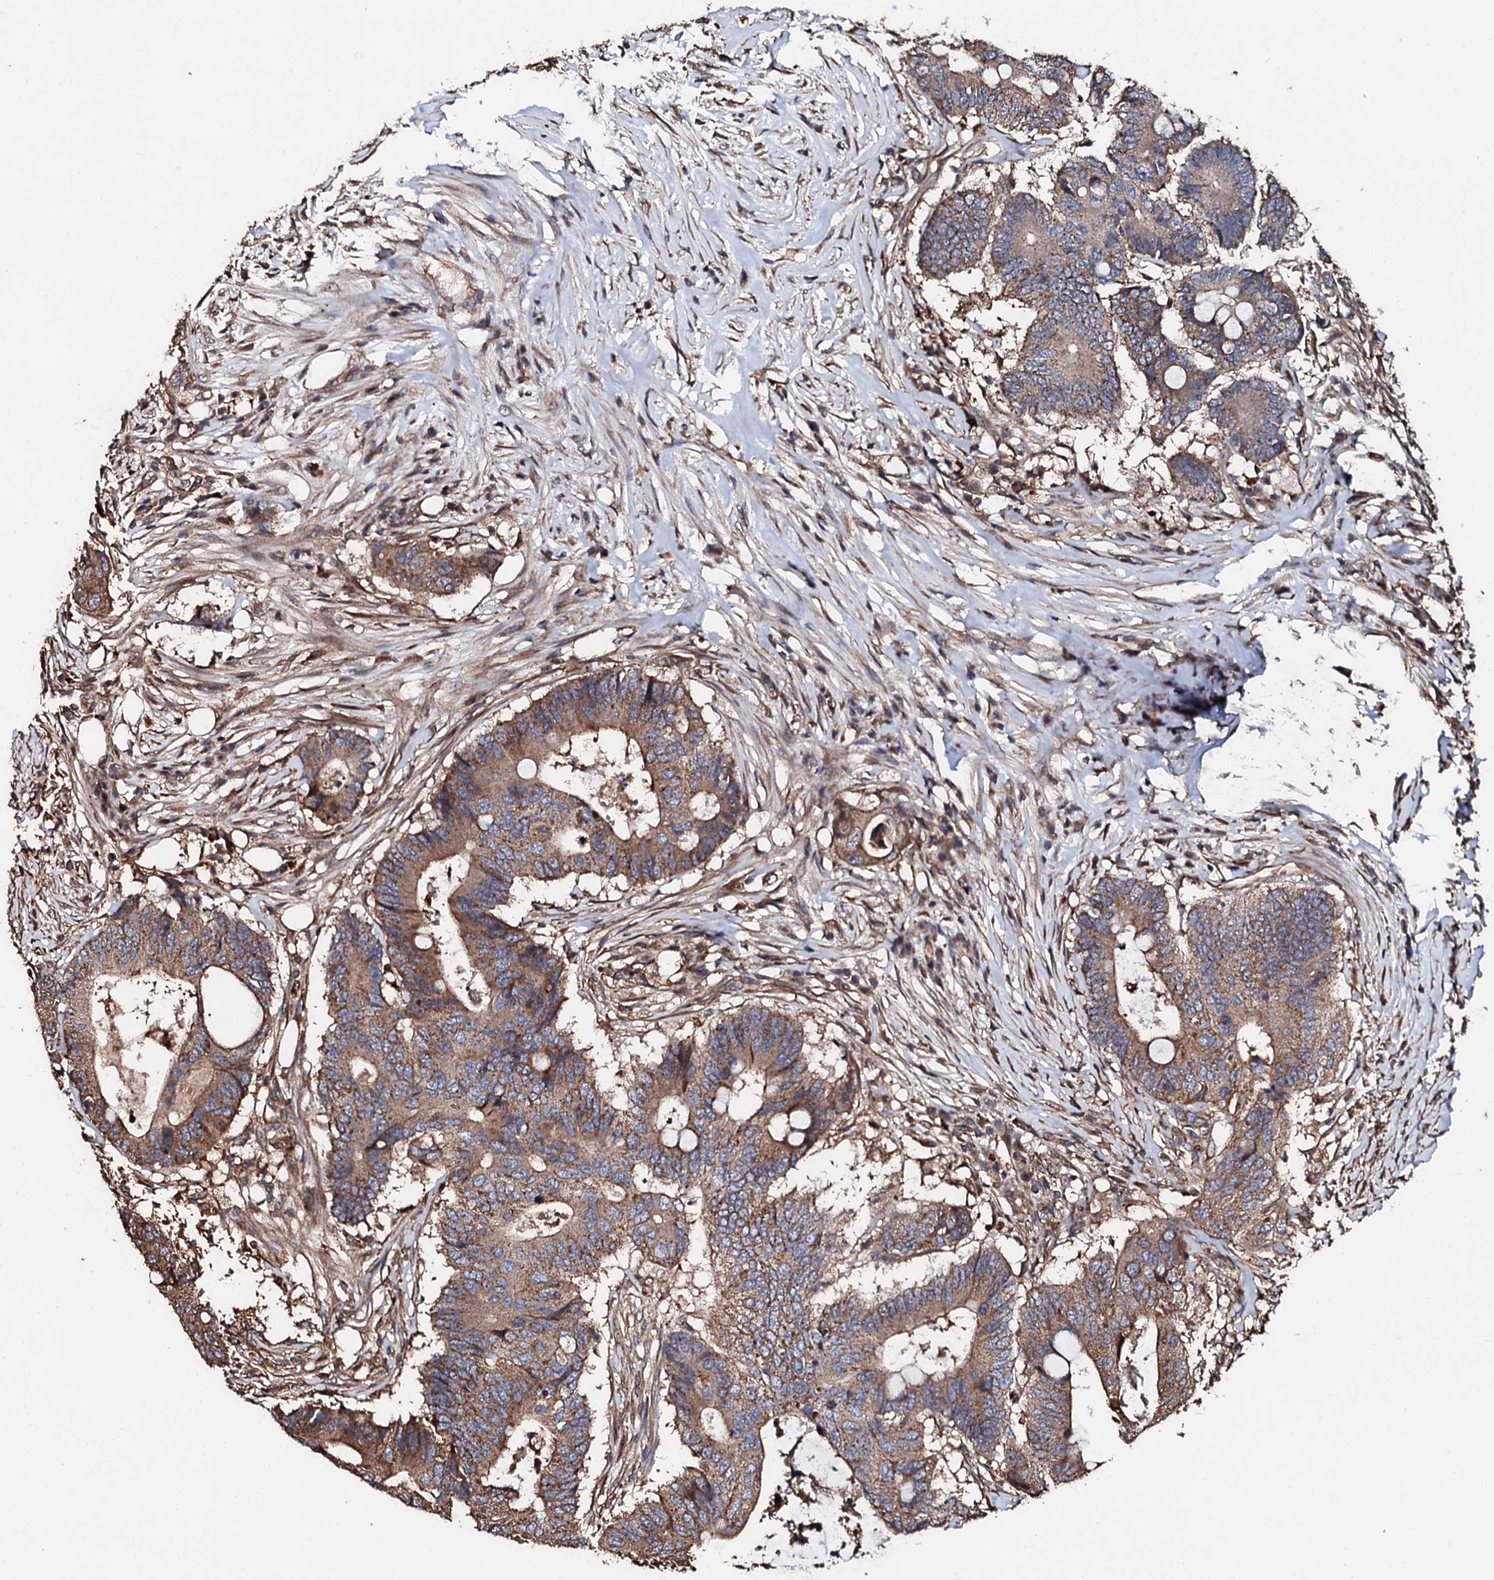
{"staining": {"intensity": "moderate", "quantity": ">75%", "location": "cytoplasmic/membranous"}, "tissue": "colorectal cancer", "cell_type": "Tumor cells", "image_type": "cancer", "snomed": [{"axis": "morphology", "description": "Adenocarcinoma, NOS"}, {"axis": "topography", "description": "Colon"}], "caption": "A brown stain shows moderate cytoplasmic/membranous expression of a protein in human adenocarcinoma (colorectal) tumor cells. (IHC, brightfield microscopy, high magnification).", "gene": "CKAP5", "patient": {"sex": "male", "age": 71}}